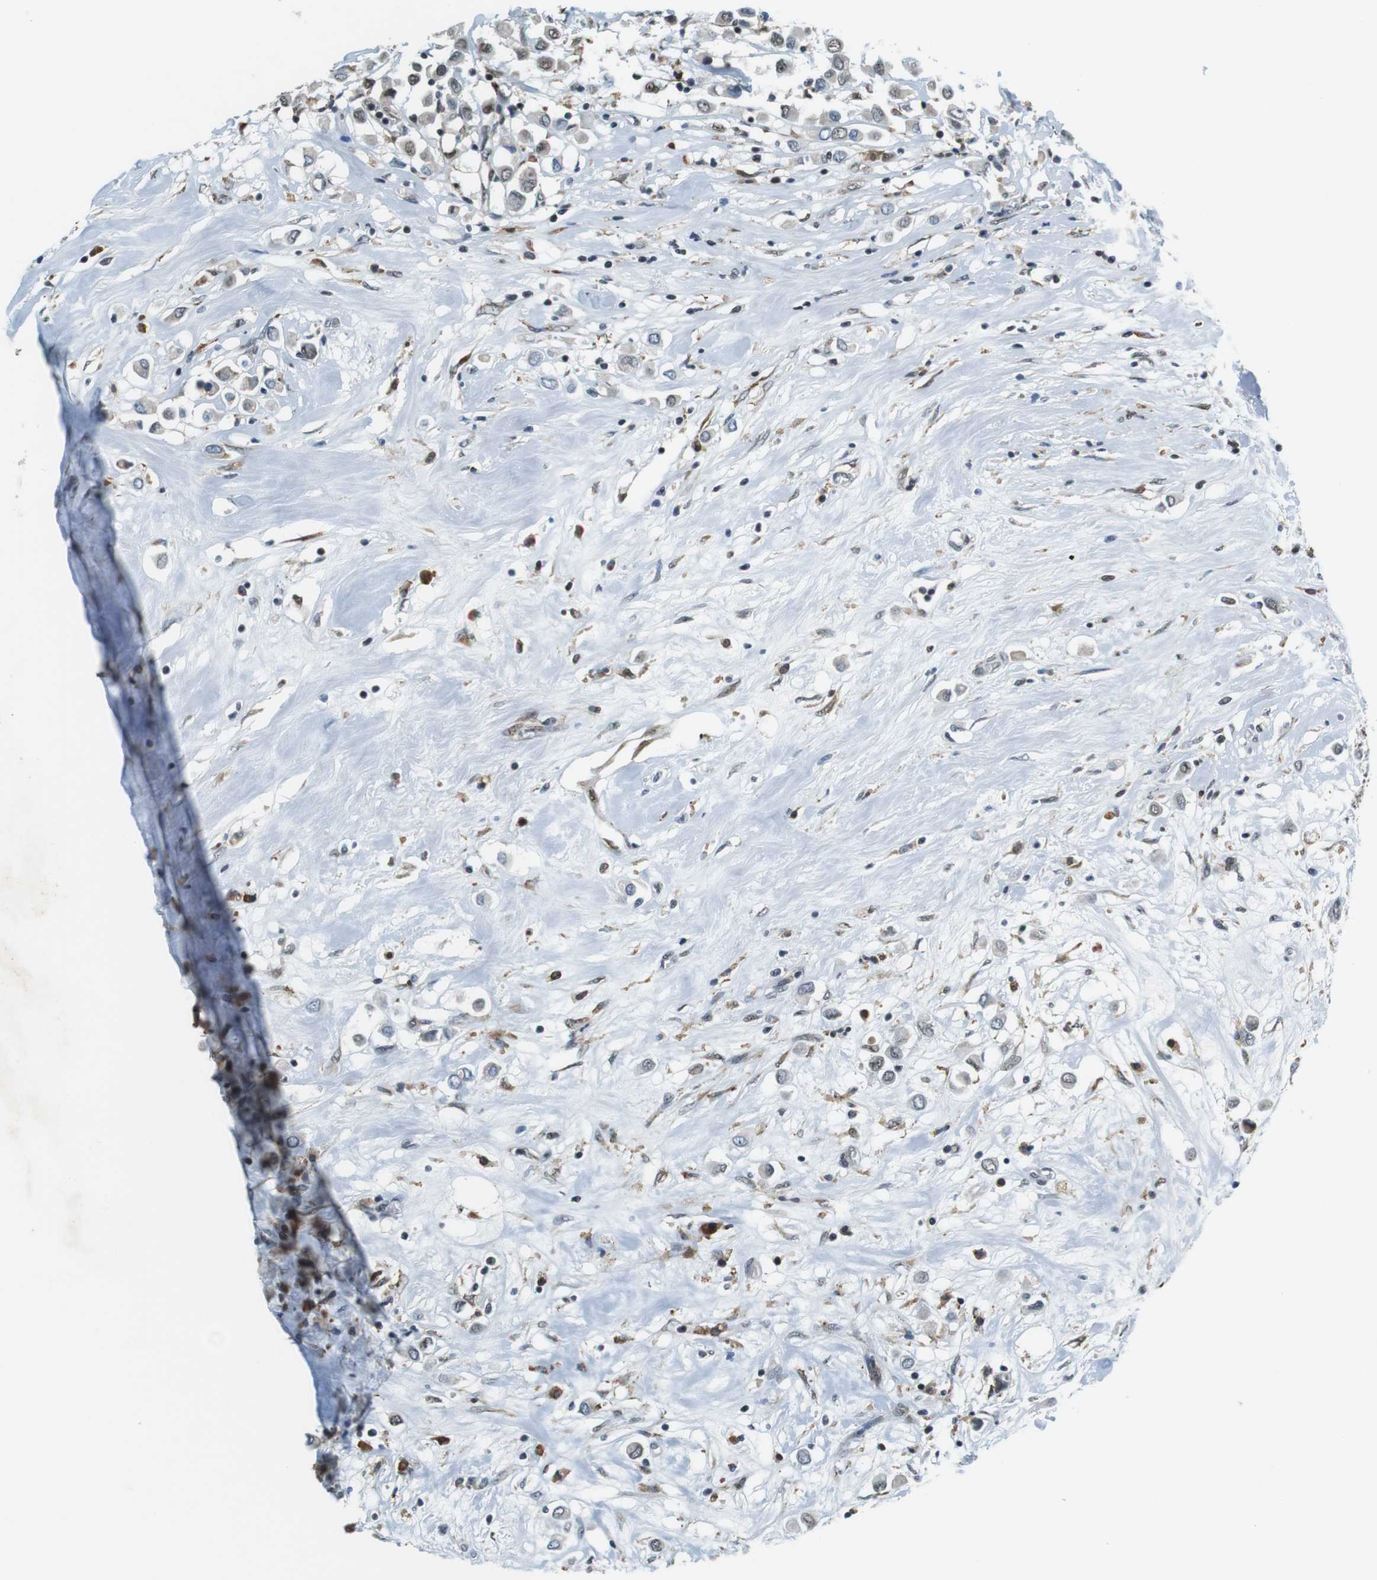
{"staining": {"intensity": "weak", "quantity": "25%-75%", "location": "nuclear"}, "tissue": "breast cancer", "cell_type": "Tumor cells", "image_type": "cancer", "snomed": [{"axis": "morphology", "description": "Duct carcinoma"}, {"axis": "topography", "description": "Breast"}], "caption": "Immunohistochemistry staining of infiltrating ductal carcinoma (breast), which shows low levels of weak nuclear expression in approximately 25%-75% of tumor cells indicating weak nuclear protein expression. The staining was performed using DAB (3,3'-diaminobenzidine) (brown) for protein detection and nuclei were counterstained in hematoxylin (blue).", "gene": "RNF38", "patient": {"sex": "female", "age": 61}}